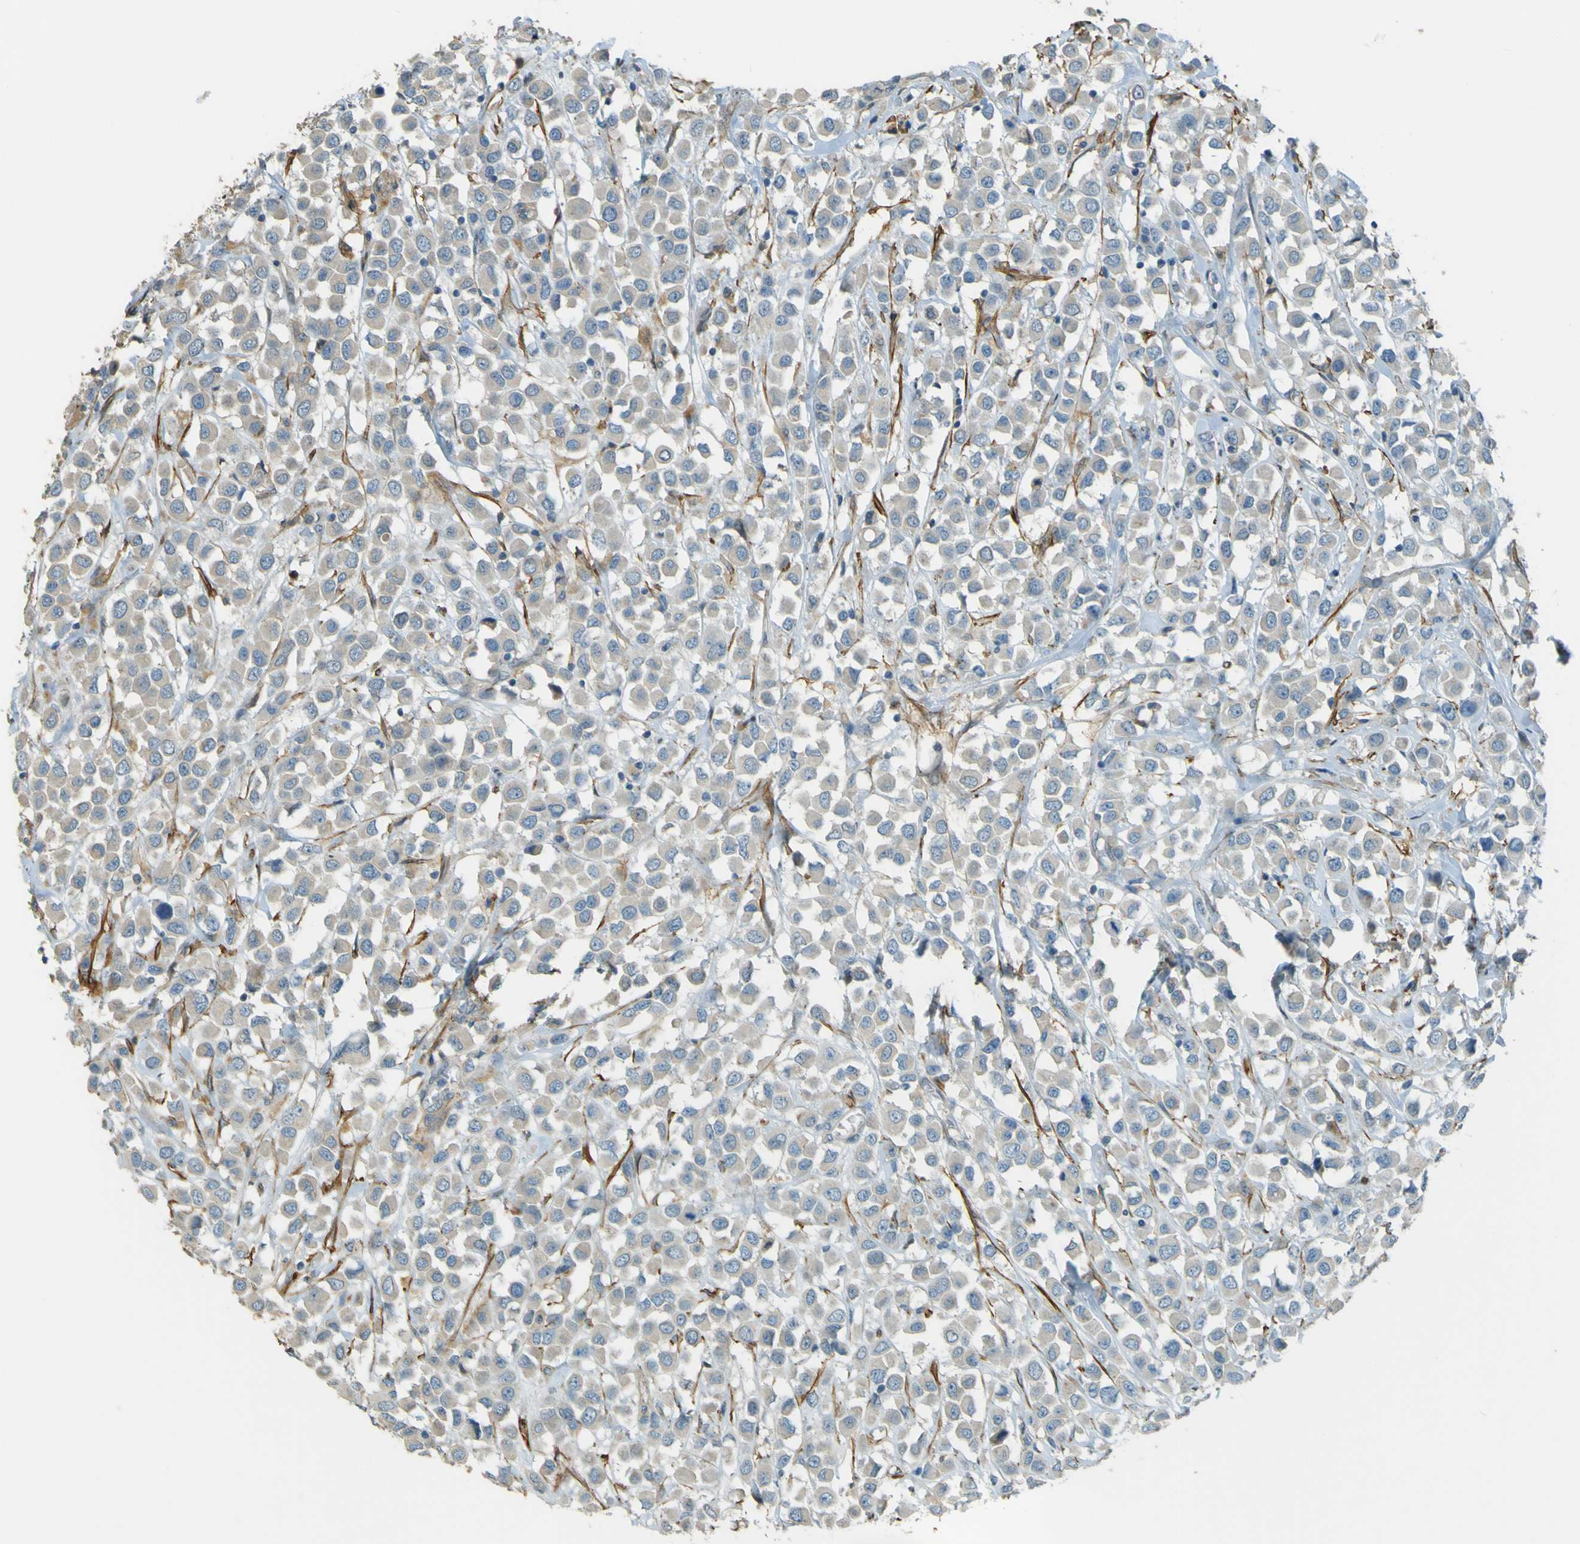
{"staining": {"intensity": "negative", "quantity": "none", "location": "none"}, "tissue": "breast cancer", "cell_type": "Tumor cells", "image_type": "cancer", "snomed": [{"axis": "morphology", "description": "Duct carcinoma"}, {"axis": "topography", "description": "Breast"}], "caption": "There is no significant positivity in tumor cells of breast intraductal carcinoma.", "gene": "NEXN", "patient": {"sex": "female", "age": 61}}